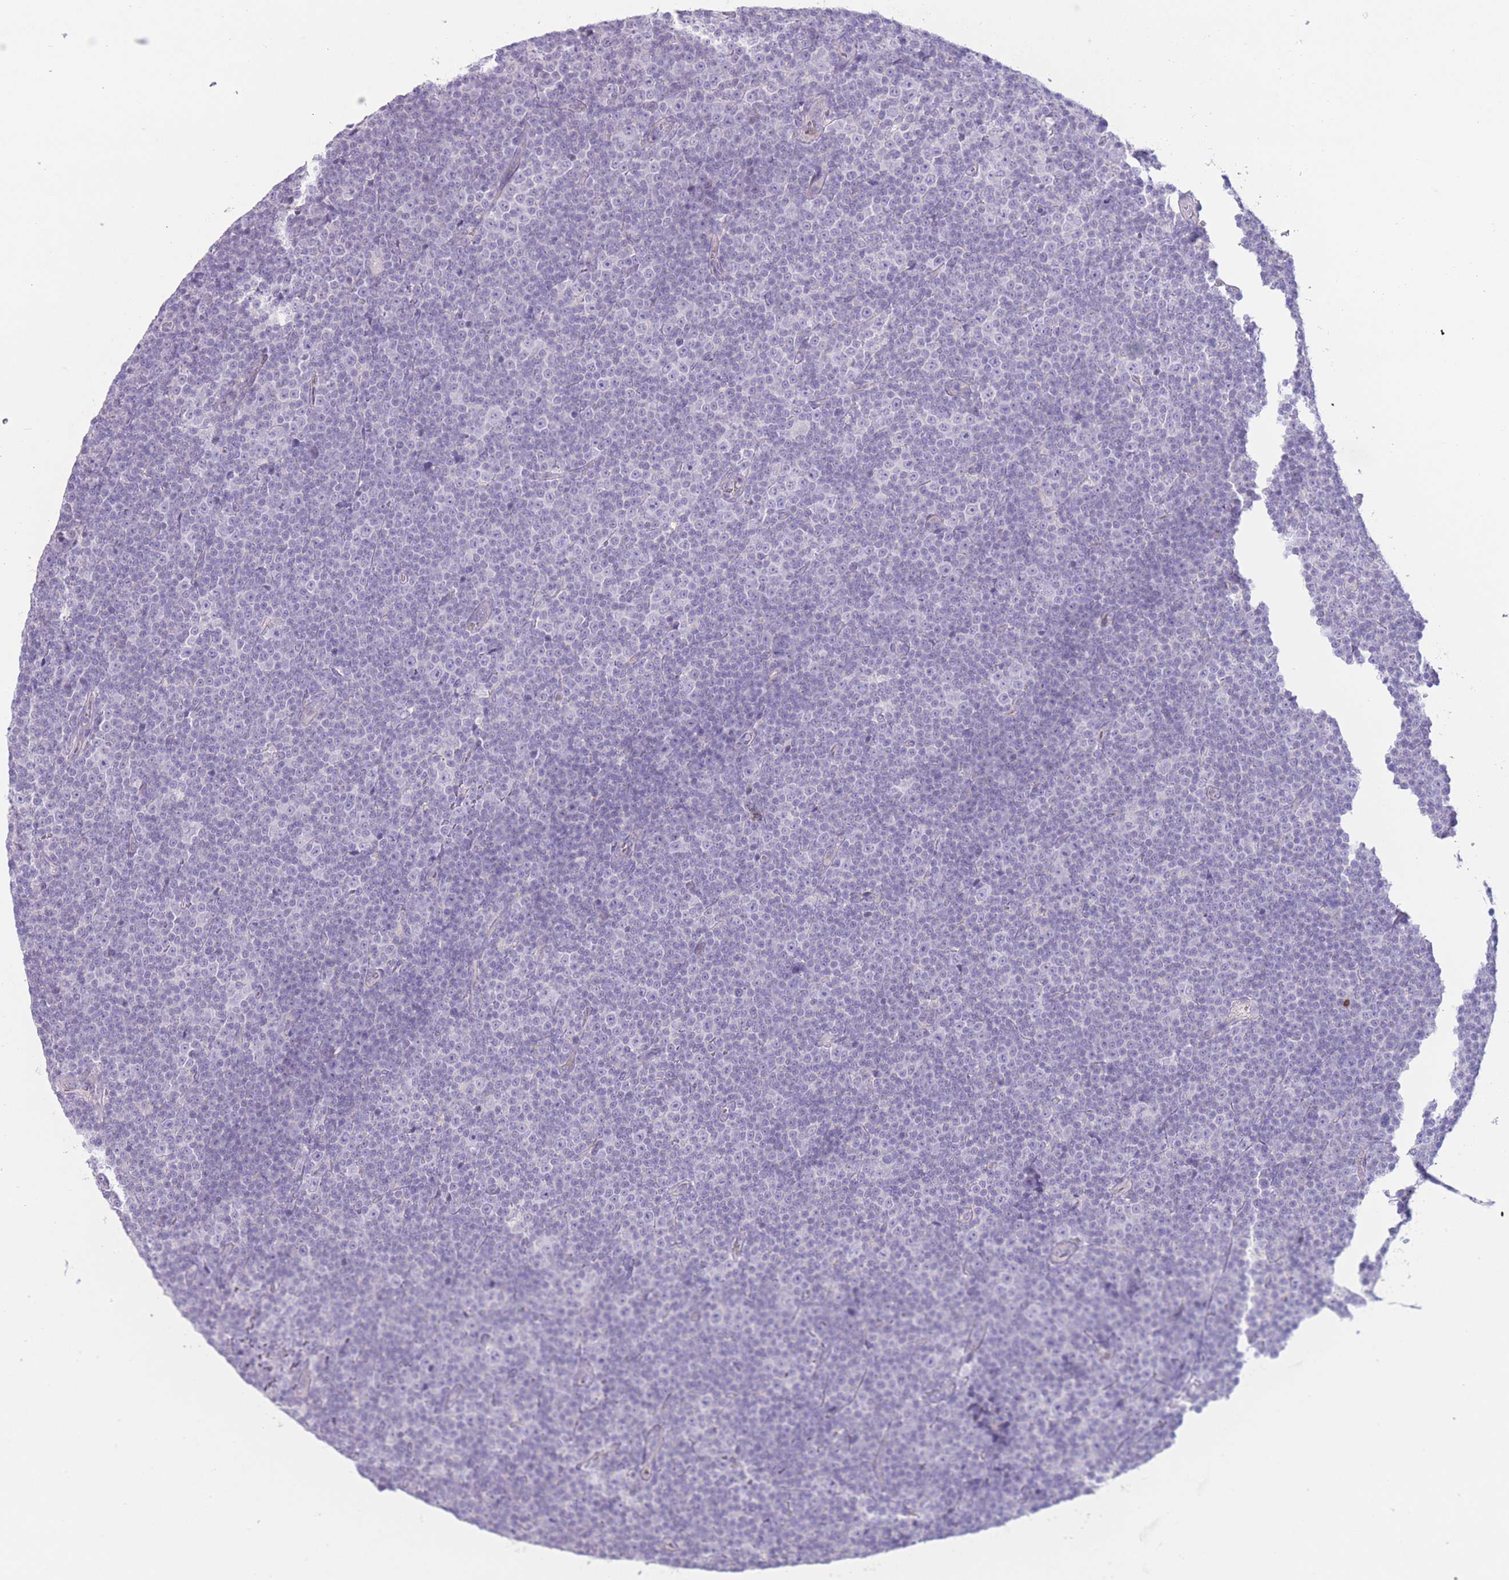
{"staining": {"intensity": "negative", "quantity": "none", "location": "none"}, "tissue": "lymphoma", "cell_type": "Tumor cells", "image_type": "cancer", "snomed": [{"axis": "morphology", "description": "Malignant lymphoma, non-Hodgkin's type, Low grade"}, {"axis": "topography", "description": "Lymph node"}], "caption": "Immunohistochemistry (IHC) of human lymphoma reveals no positivity in tumor cells.", "gene": "BHLHA15", "patient": {"sex": "female", "age": 67}}